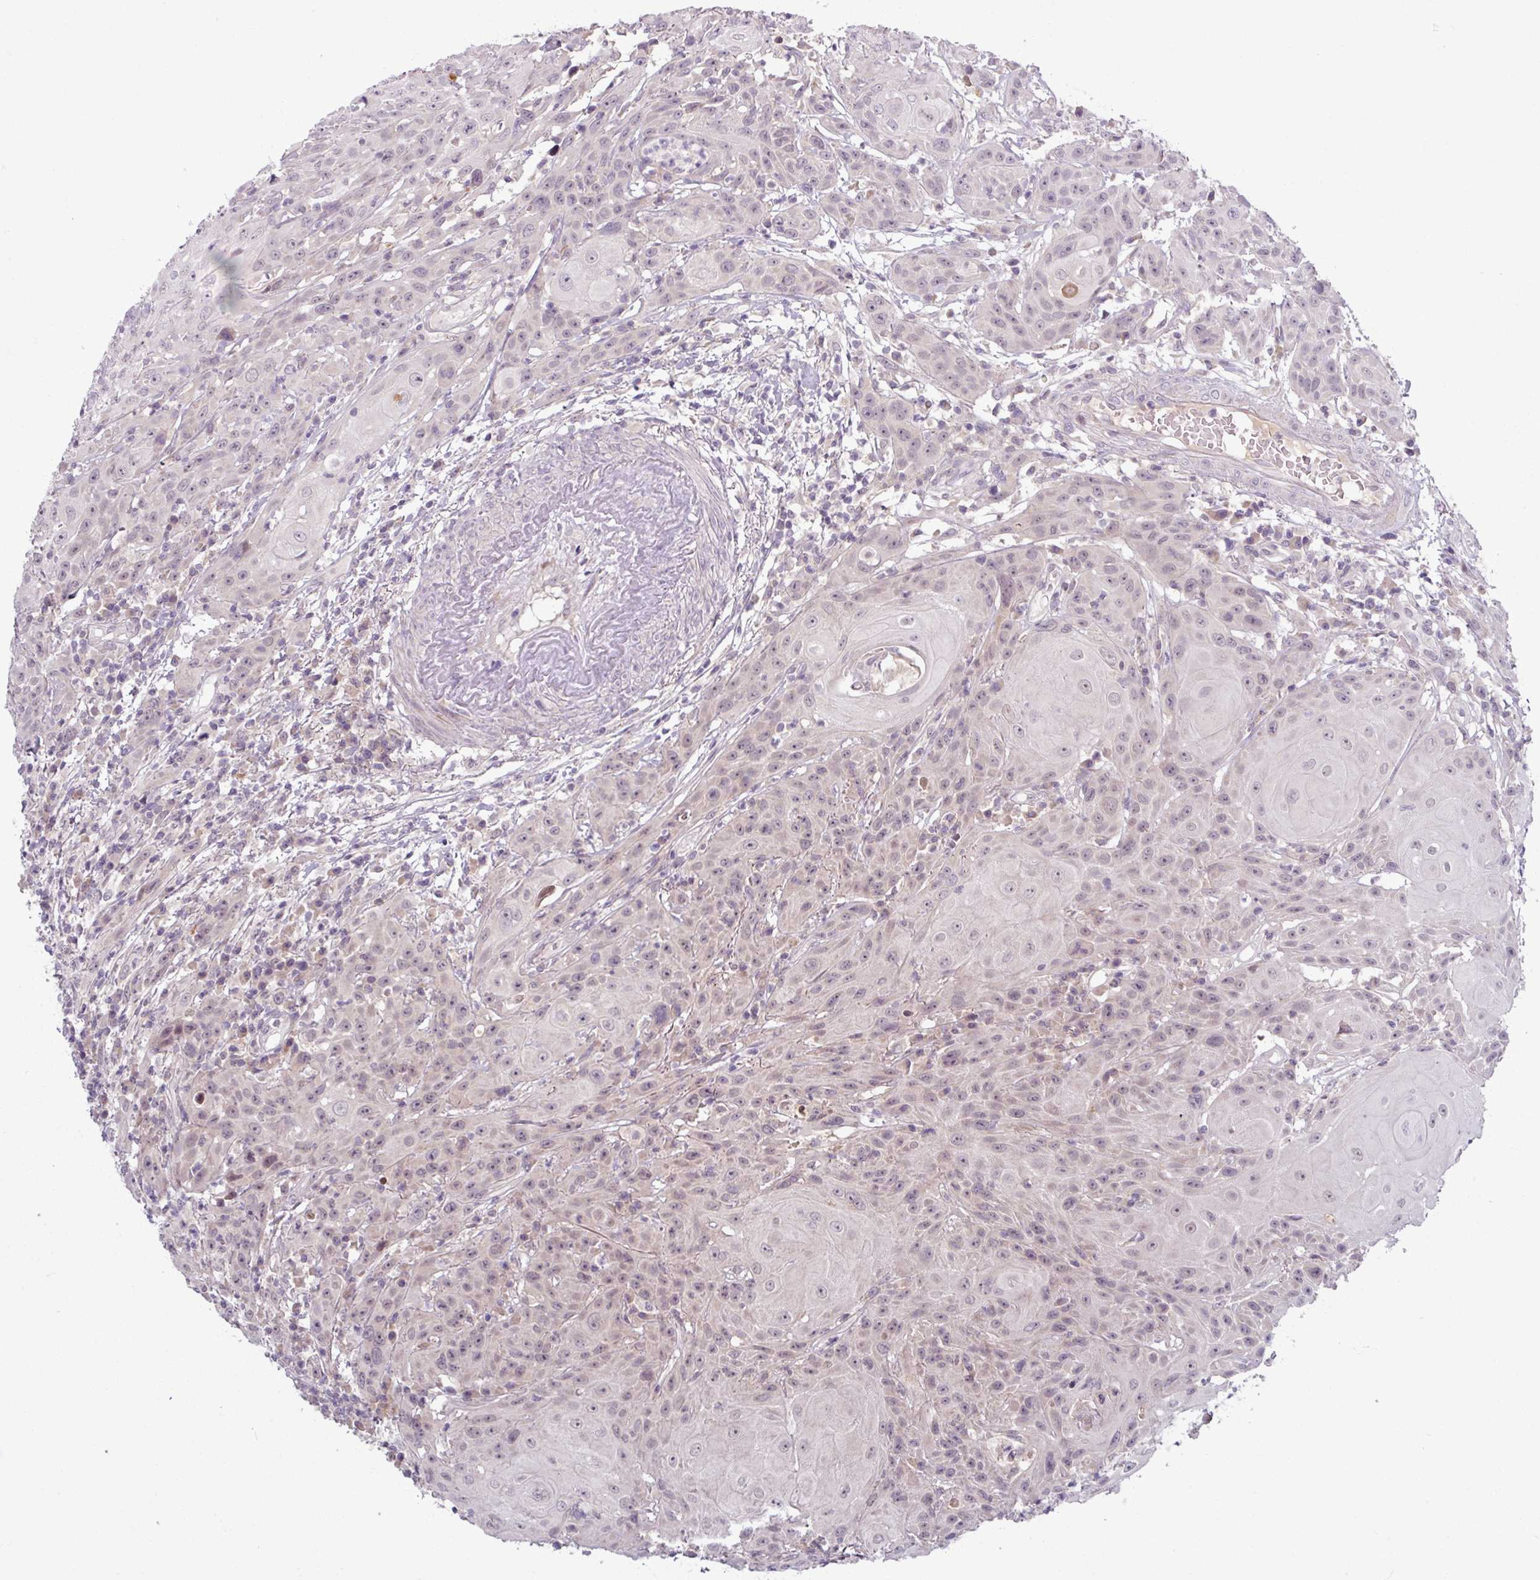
{"staining": {"intensity": "negative", "quantity": "none", "location": "none"}, "tissue": "head and neck cancer", "cell_type": "Tumor cells", "image_type": "cancer", "snomed": [{"axis": "morphology", "description": "Squamous cell carcinoma, NOS"}, {"axis": "topography", "description": "Skin"}, {"axis": "topography", "description": "Head-Neck"}], "caption": "Immunohistochemistry of human head and neck cancer shows no positivity in tumor cells. (DAB immunohistochemistry (IHC), high magnification).", "gene": "OGFOD3", "patient": {"sex": "male", "age": 80}}